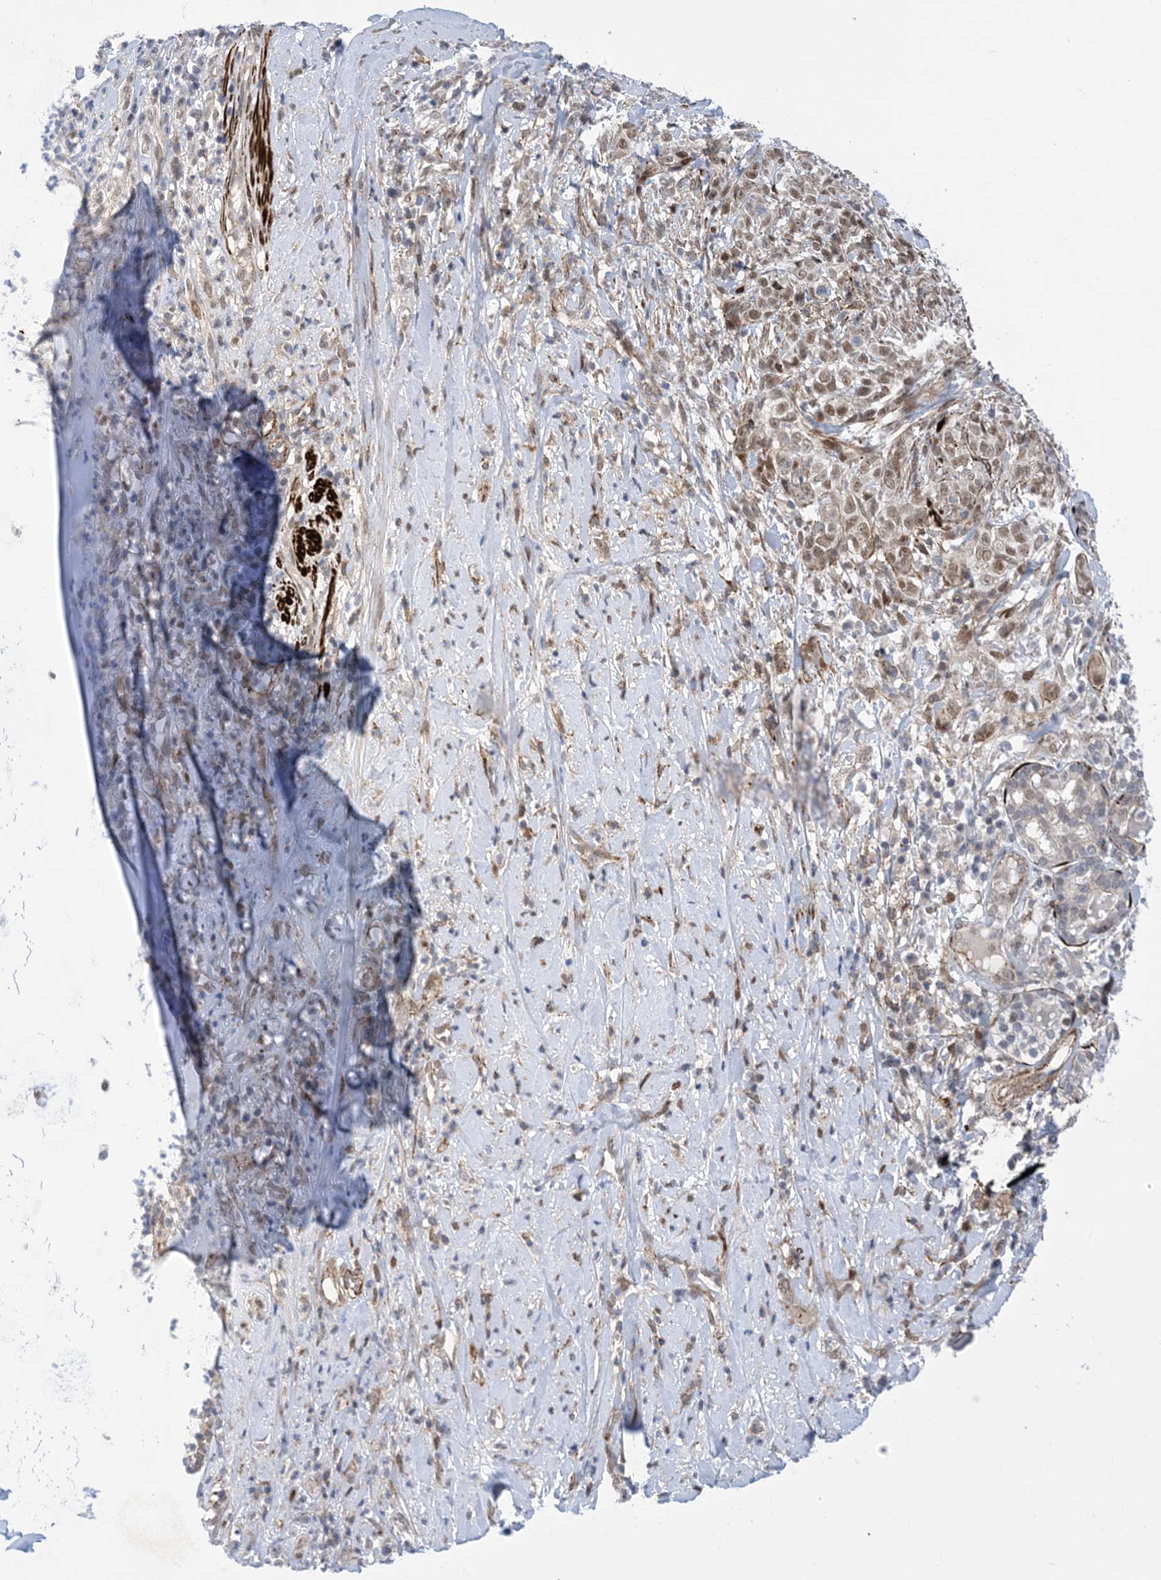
{"staining": {"intensity": "negative", "quantity": "none", "location": "none"}, "tissue": "adipose tissue", "cell_type": "Adipocytes", "image_type": "normal", "snomed": [{"axis": "morphology", "description": "Normal tissue, NOS"}, {"axis": "morphology", "description": "Basal cell carcinoma"}, {"axis": "topography", "description": "Cartilage tissue"}, {"axis": "topography", "description": "Nasopharynx"}, {"axis": "topography", "description": "Oral tissue"}], "caption": "Adipocytes show no significant expression in unremarkable adipose tissue. (DAB (3,3'-diaminobenzidine) immunohistochemistry, high magnification).", "gene": "ZNF8", "patient": {"sex": "female", "age": 77}}